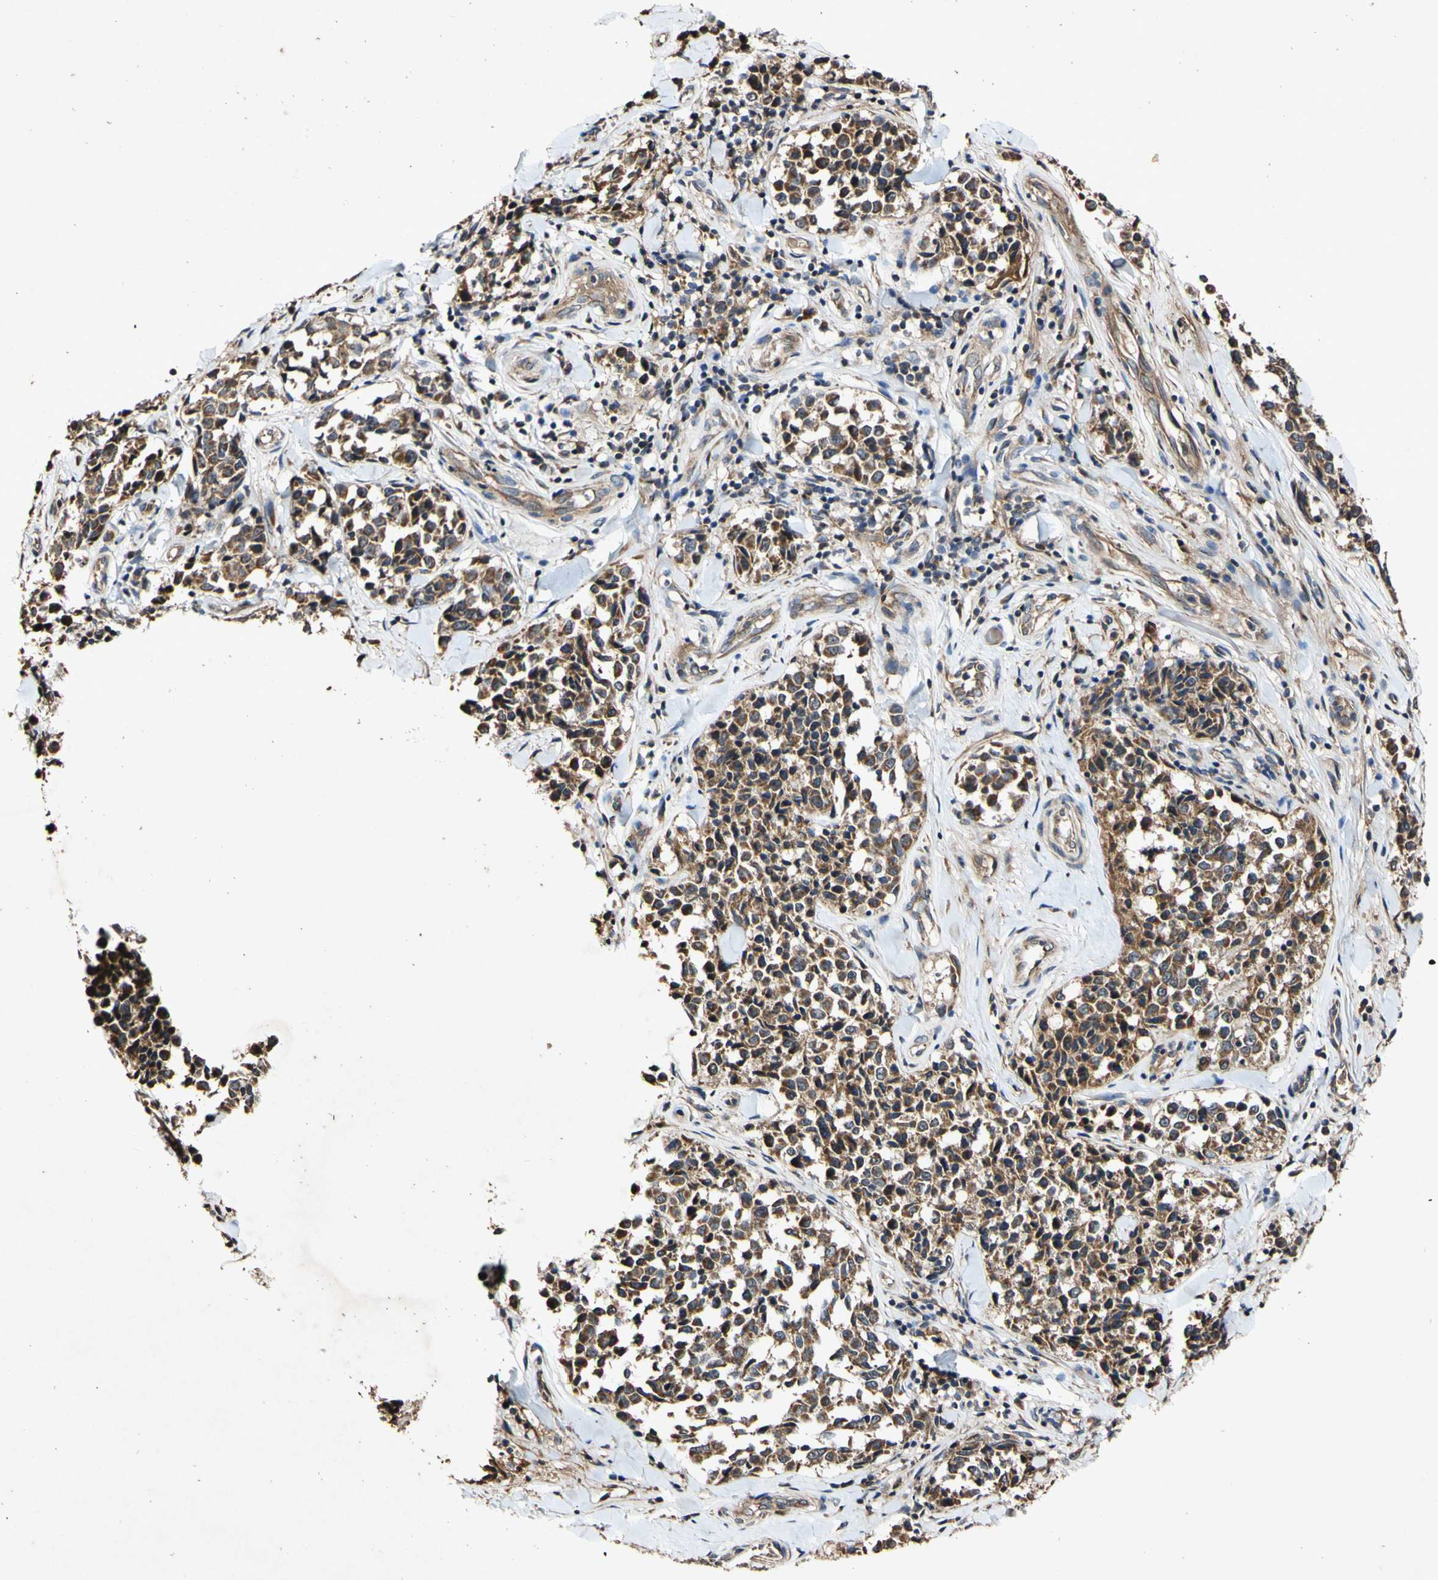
{"staining": {"intensity": "moderate", "quantity": ">75%", "location": "cytoplasmic/membranous"}, "tissue": "melanoma", "cell_type": "Tumor cells", "image_type": "cancer", "snomed": [{"axis": "morphology", "description": "Malignant melanoma, NOS"}, {"axis": "topography", "description": "Skin"}], "caption": "Approximately >75% of tumor cells in human malignant melanoma reveal moderate cytoplasmic/membranous protein expression as visualized by brown immunohistochemical staining.", "gene": "PLAT", "patient": {"sex": "female", "age": 64}}